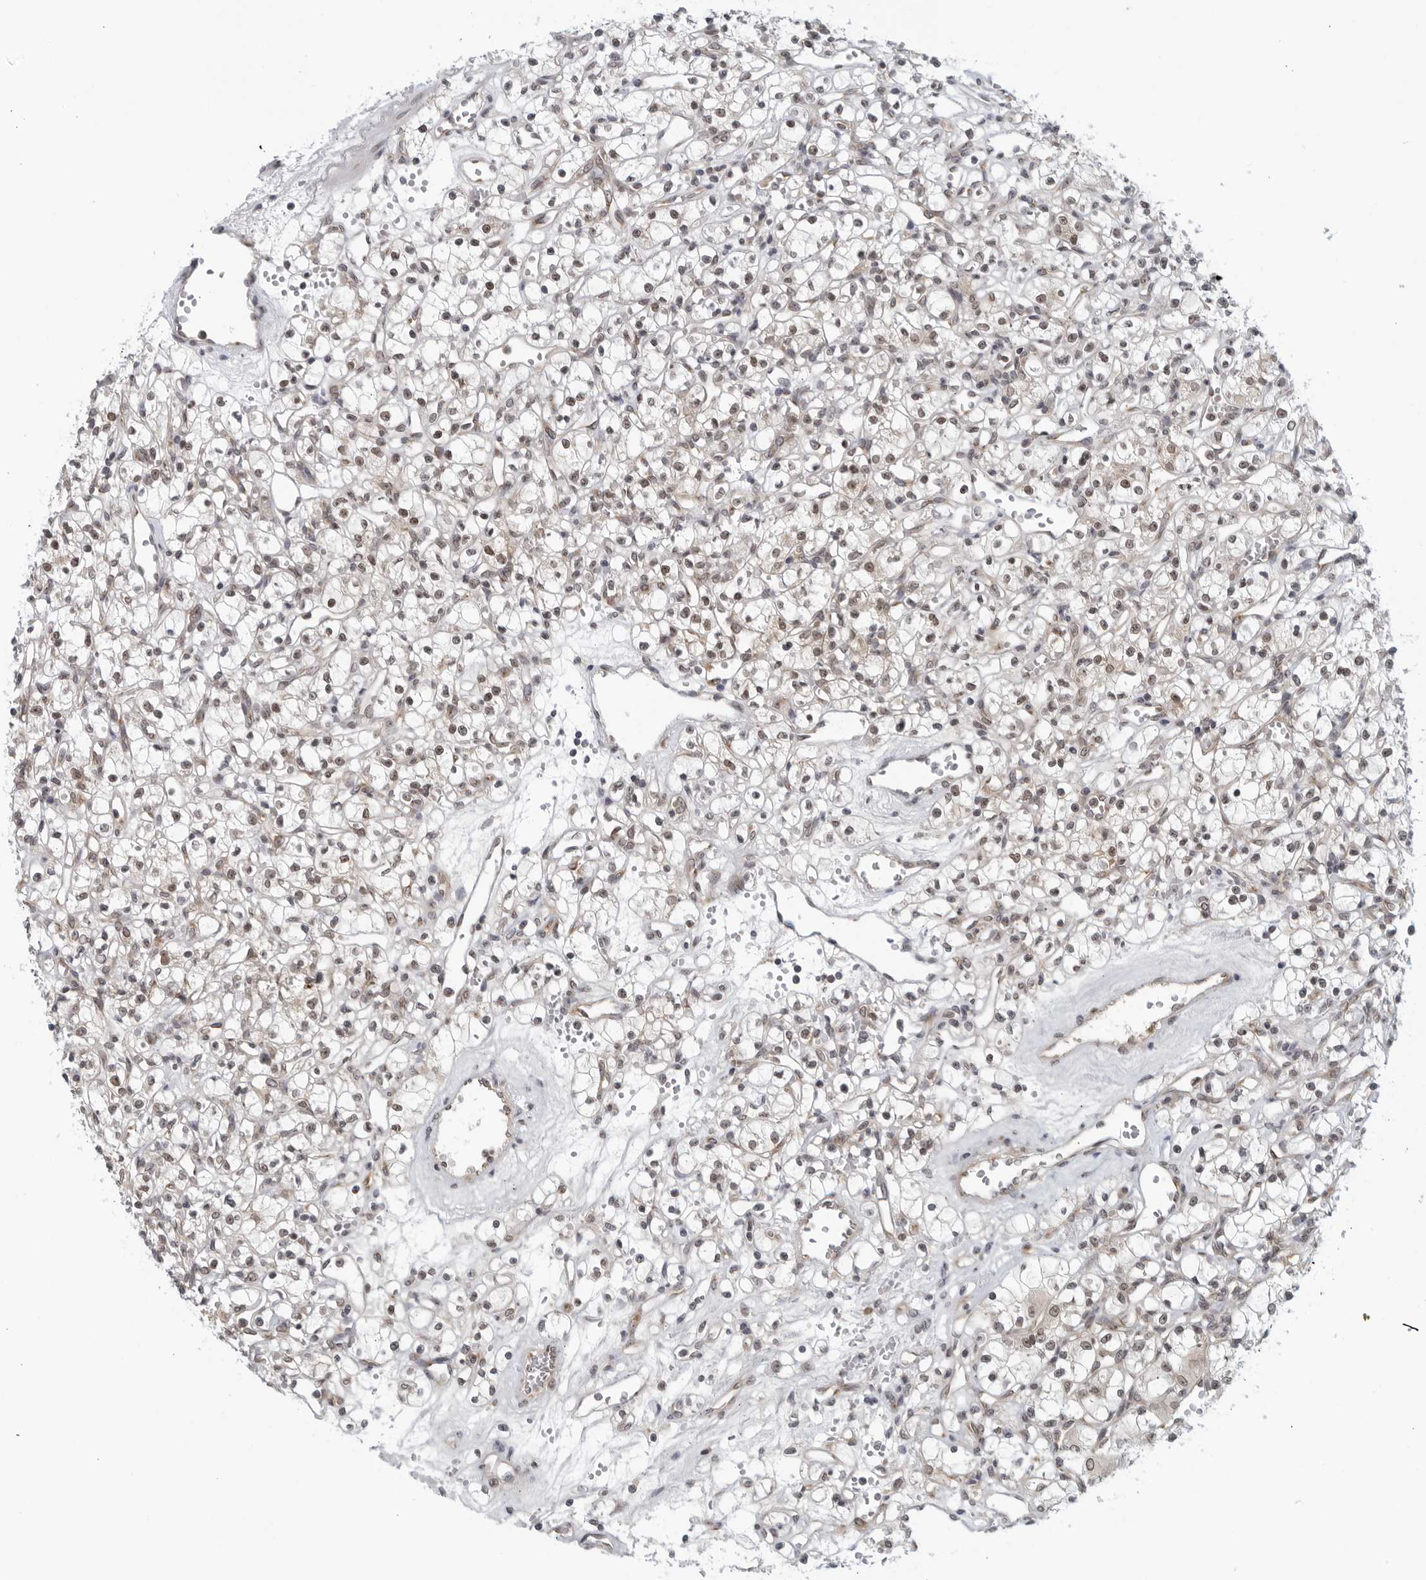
{"staining": {"intensity": "weak", "quantity": "25%-75%", "location": "nuclear"}, "tissue": "renal cancer", "cell_type": "Tumor cells", "image_type": "cancer", "snomed": [{"axis": "morphology", "description": "Adenocarcinoma, NOS"}, {"axis": "topography", "description": "Kidney"}], "caption": "Immunohistochemical staining of renal adenocarcinoma shows low levels of weak nuclear protein staining in approximately 25%-75% of tumor cells.", "gene": "RC3H1", "patient": {"sex": "female", "age": 59}}